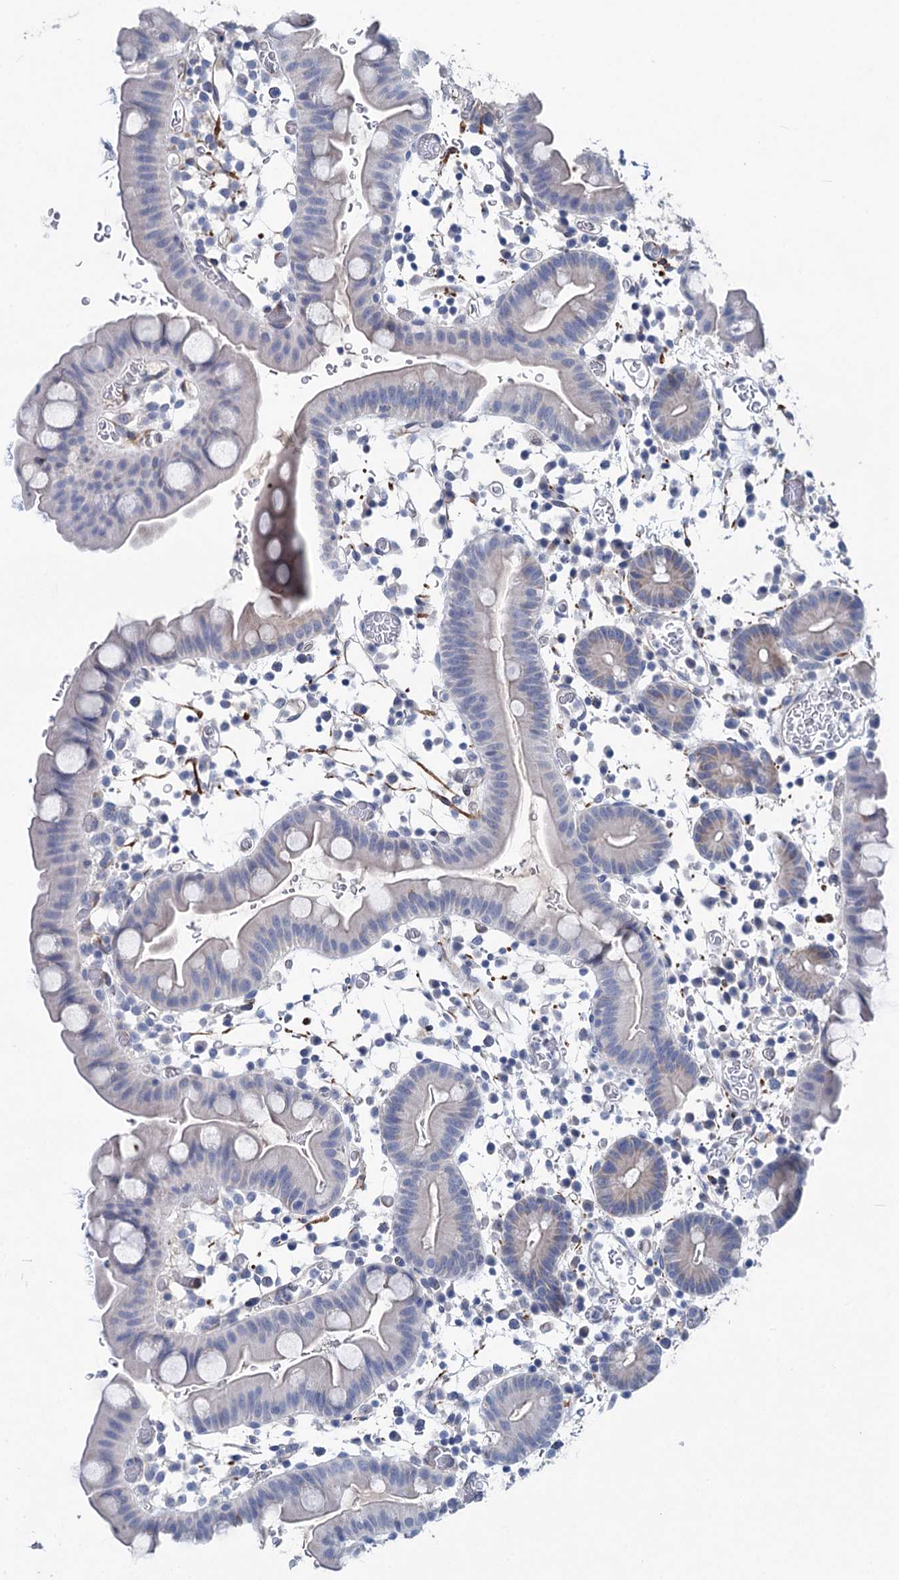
{"staining": {"intensity": "strong", "quantity": "<25%", "location": "cytoplasmic/membranous"}, "tissue": "small intestine", "cell_type": "Glandular cells", "image_type": "normal", "snomed": [{"axis": "morphology", "description": "Normal tissue, NOS"}, {"axis": "topography", "description": "Stomach, upper"}, {"axis": "topography", "description": "Stomach, lower"}, {"axis": "topography", "description": "Small intestine"}], "caption": "Small intestine stained with DAB immunohistochemistry (IHC) demonstrates medium levels of strong cytoplasmic/membranous staining in about <25% of glandular cells.", "gene": "CHDH", "patient": {"sex": "male", "age": 68}}